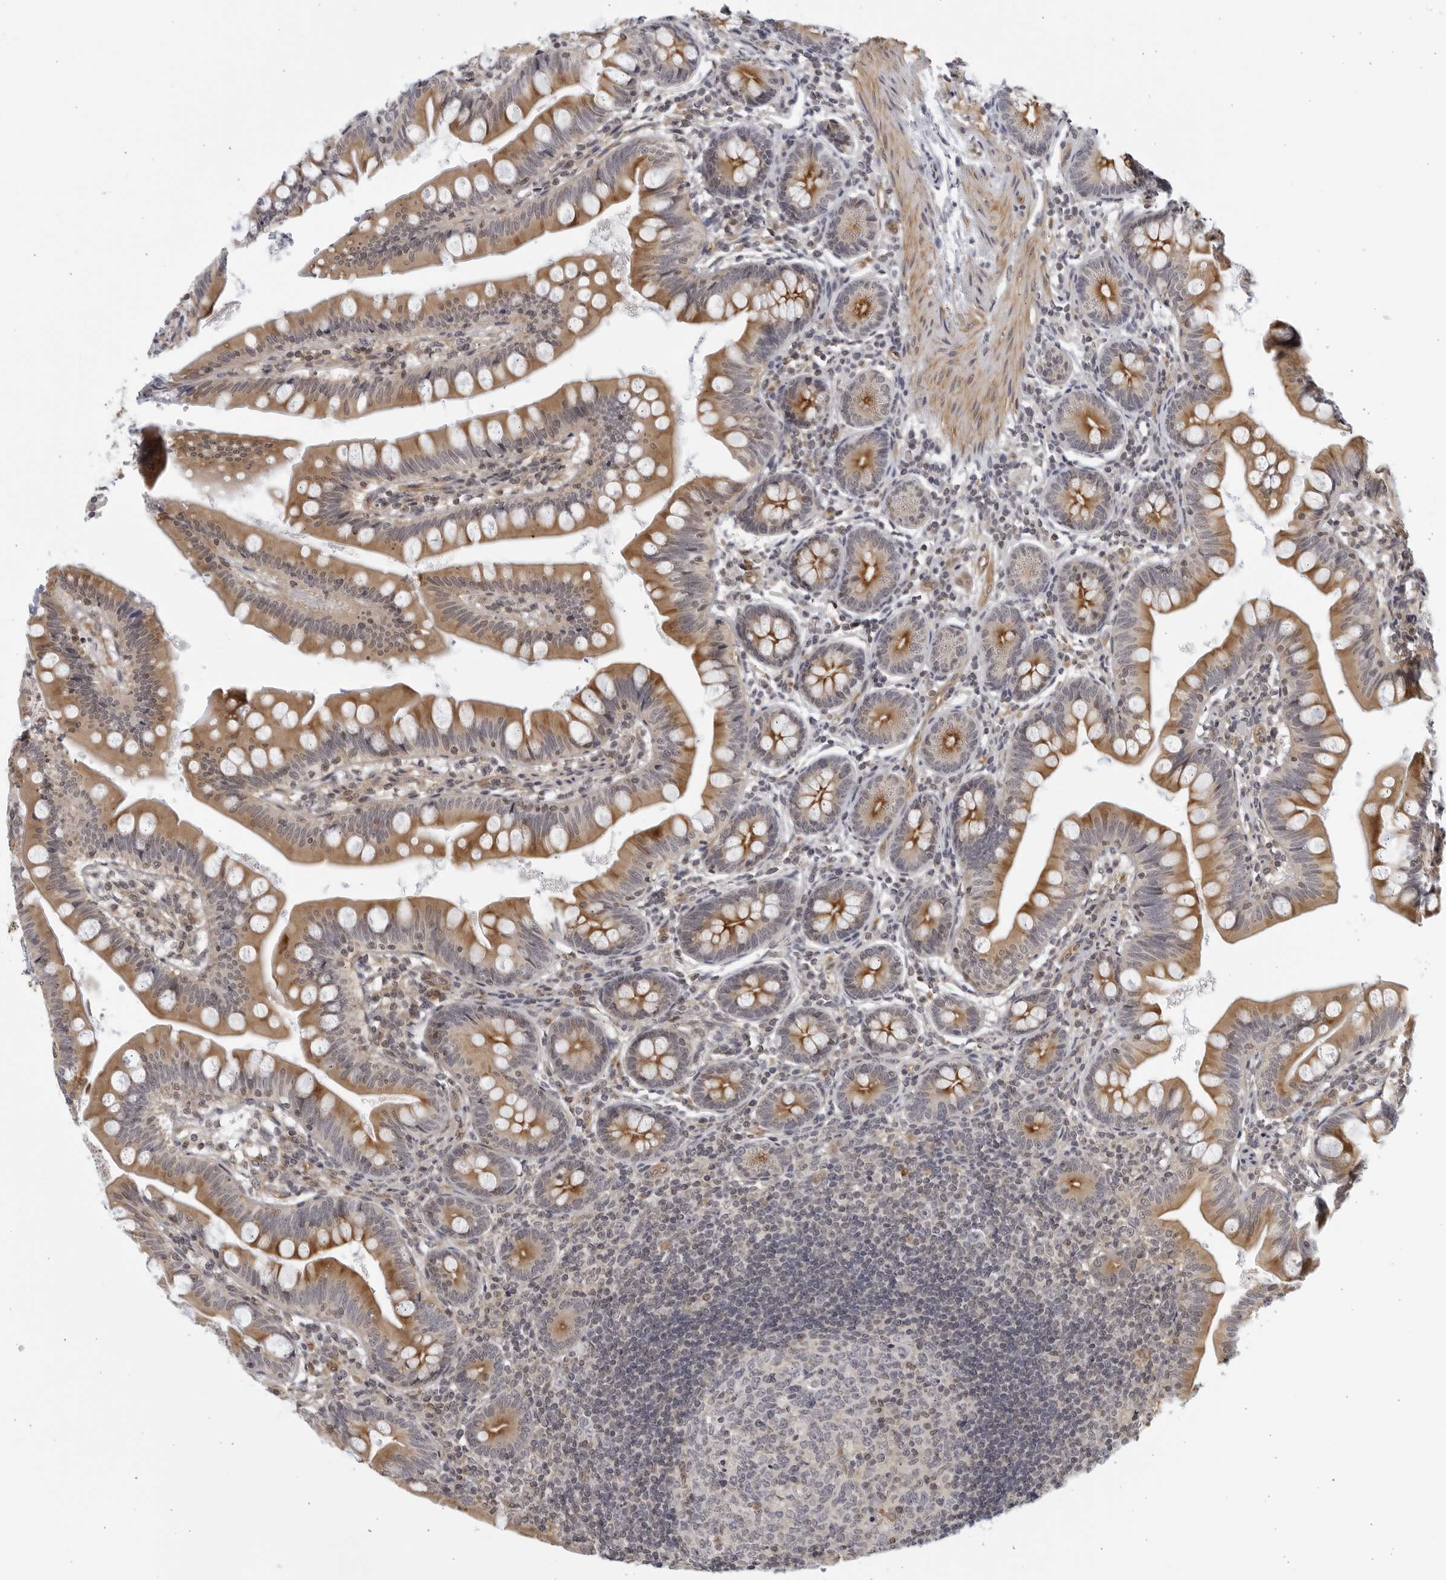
{"staining": {"intensity": "moderate", "quantity": ">75%", "location": "cytoplasmic/membranous"}, "tissue": "small intestine", "cell_type": "Glandular cells", "image_type": "normal", "snomed": [{"axis": "morphology", "description": "Normal tissue, NOS"}, {"axis": "topography", "description": "Small intestine"}], "caption": "A high-resolution photomicrograph shows immunohistochemistry (IHC) staining of unremarkable small intestine, which exhibits moderate cytoplasmic/membranous positivity in about >75% of glandular cells.", "gene": "SERTAD4", "patient": {"sex": "male", "age": 7}}